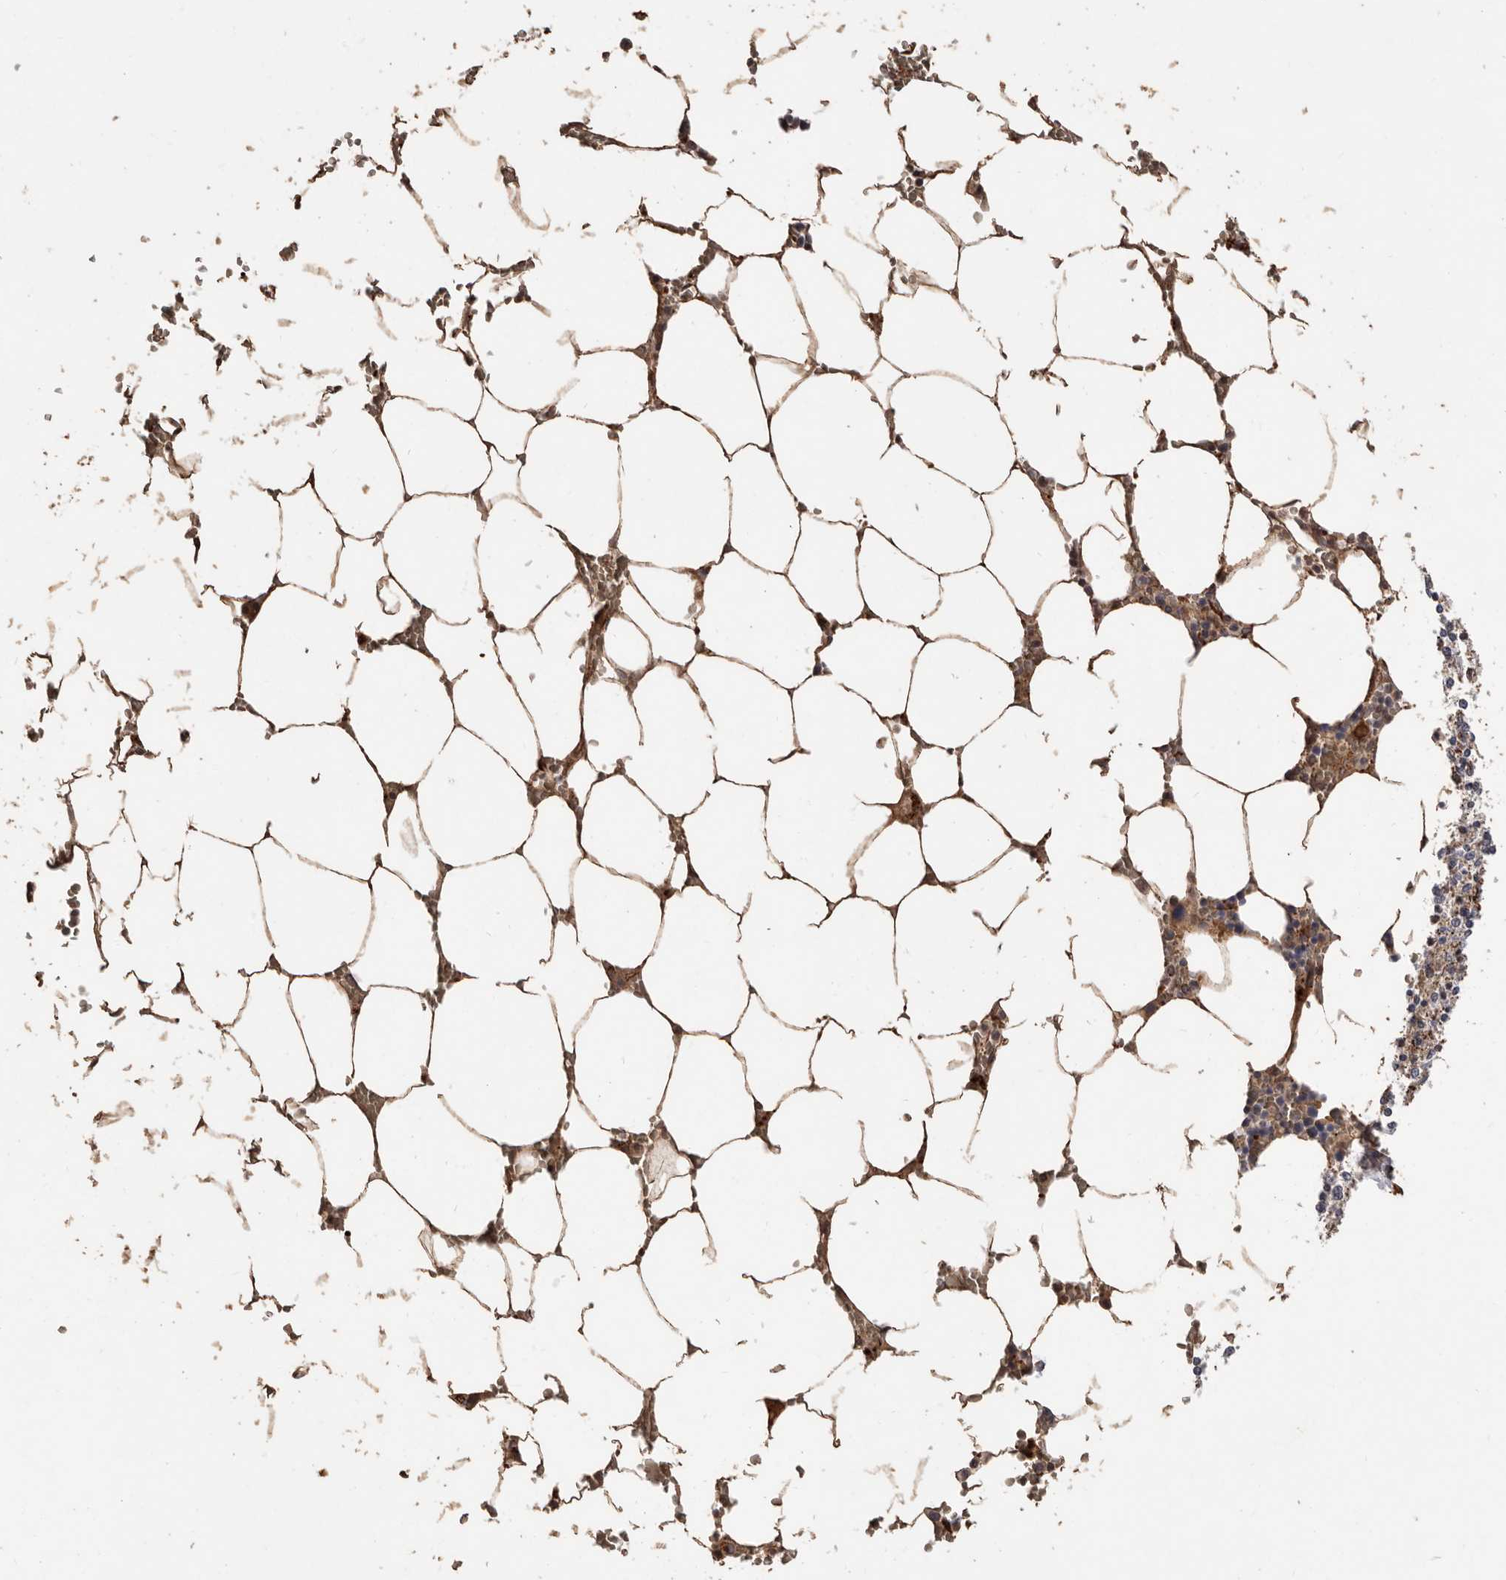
{"staining": {"intensity": "moderate", "quantity": "<25%", "location": "cytoplasmic/membranous"}, "tissue": "bone marrow", "cell_type": "Hematopoietic cells", "image_type": "normal", "snomed": [{"axis": "morphology", "description": "Normal tissue, NOS"}, {"axis": "topography", "description": "Bone marrow"}], "caption": "The photomicrograph demonstrates staining of unremarkable bone marrow, revealing moderate cytoplasmic/membranous protein expression (brown color) within hematopoietic cells. (IHC, brightfield microscopy, high magnification).", "gene": "BRAT1", "patient": {"sex": "male", "age": 70}}